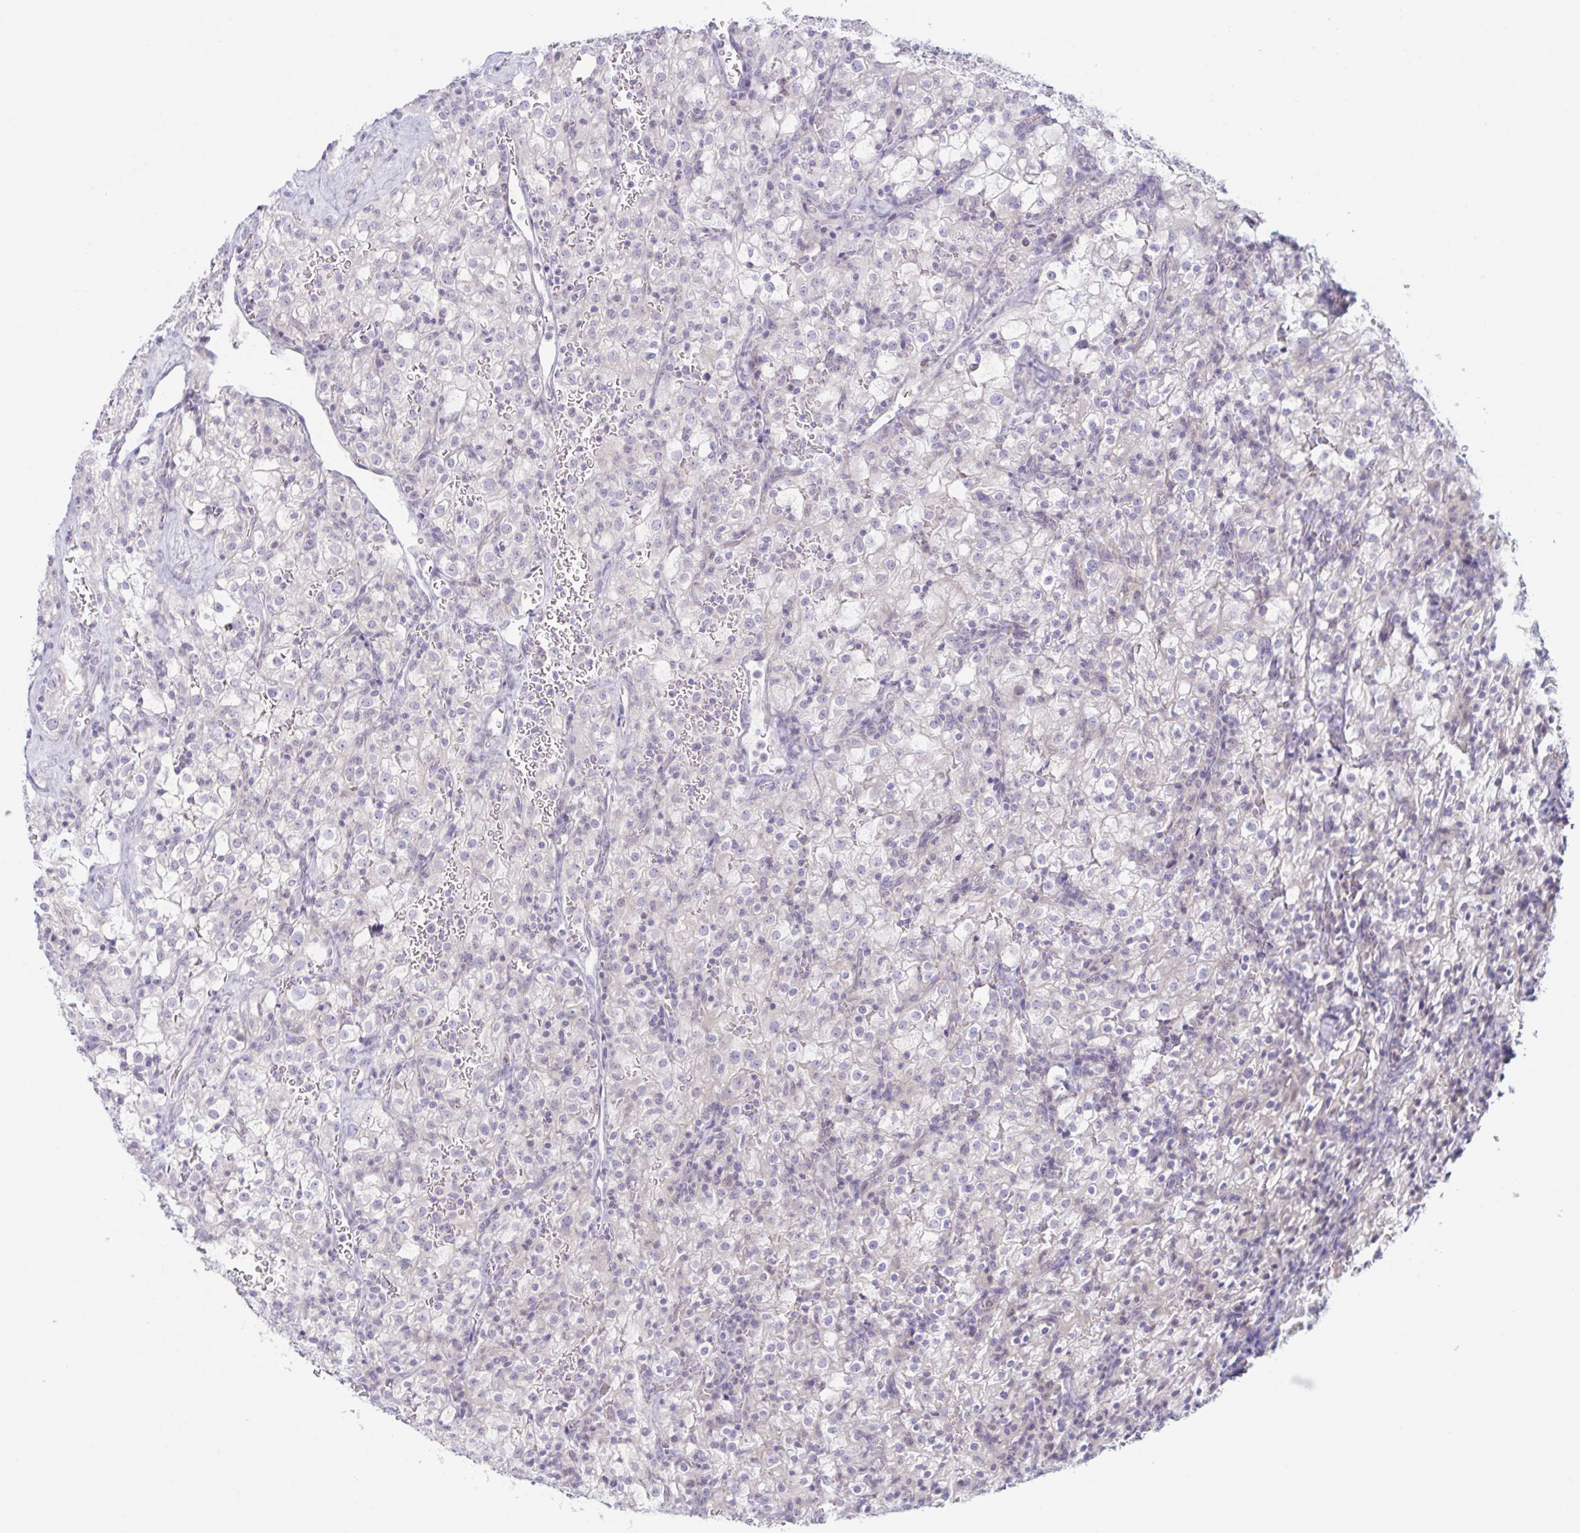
{"staining": {"intensity": "negative", "quantity": "none", "location": "none"}, "tissue": "renal cancer", "cell_type": "Tumor cells", "image_type": "cancer", "snomed": [{"axis": "morphology", "description": "Adenocarcinoma, NOS"}, {"axis": "topography", "description": "Kidney"}], "caption": "Renal adenocarcinoma was stained to show a protein in brown. There is no significant expression in tumor cells.", "gene": "NAA30", "patient": {"sex": "female", "age": 74}}